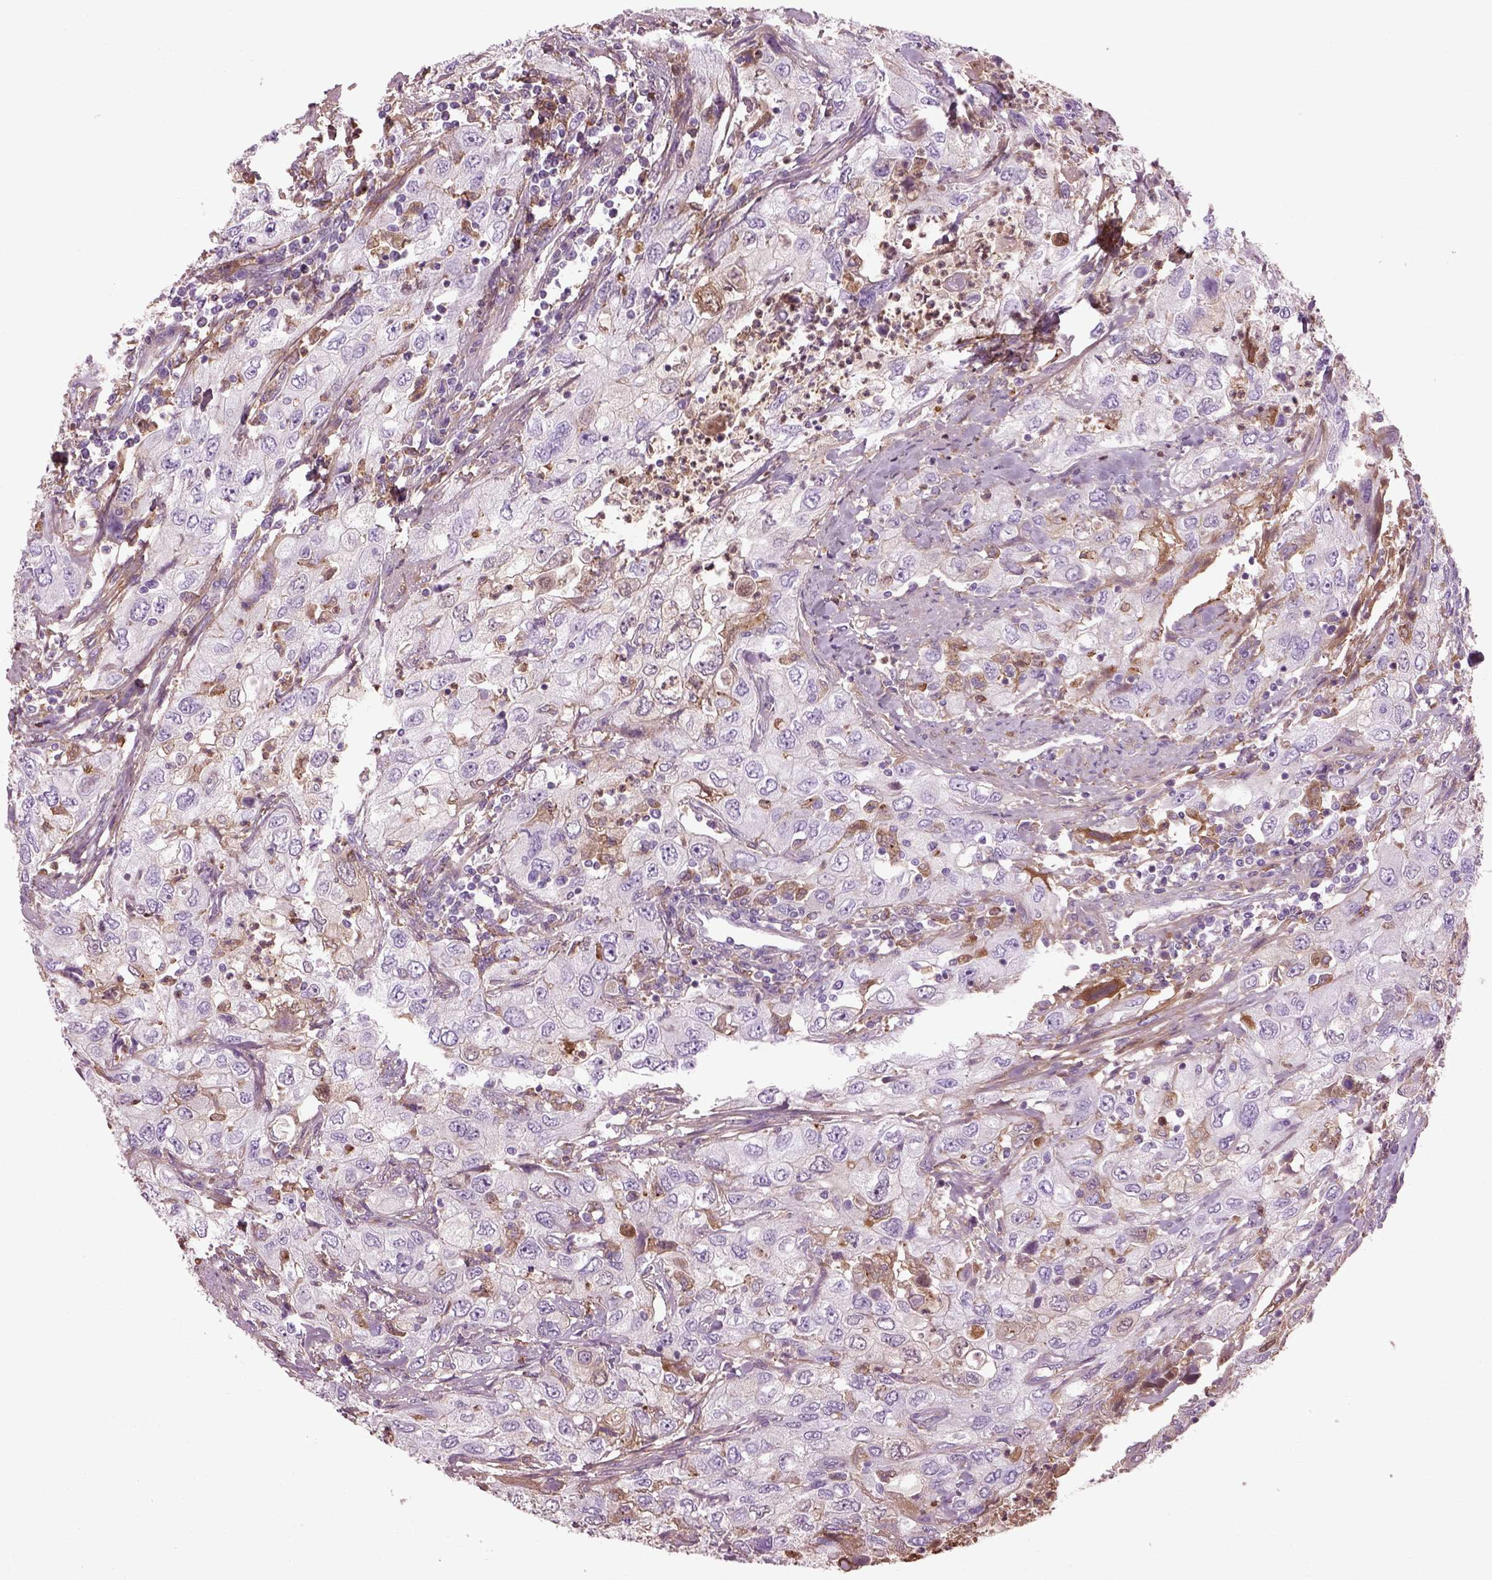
{"staining": {"intensity": "moderate", "quantity": "<25%", "location": "cytoplasmic/membranous"}, "tissue": "urothelial cancer", "cell_type": "Tumor cells", "image_type": "cancer", "snomed": [{"axis": "morphology", "description": "Urothelial carcinoma, High grade"}, {"axis": "topography", "description": "Urinary bladder"}], "caption": "There is low levels of moderate cytoplasmic/membranous positivity in tumor cells of high-grade urothelial carcinoma, as demonstrated by immunohistochemical staining (brown color).", "gene": "EMILIN2", "patient": {"sex": "male", "age": 76}}